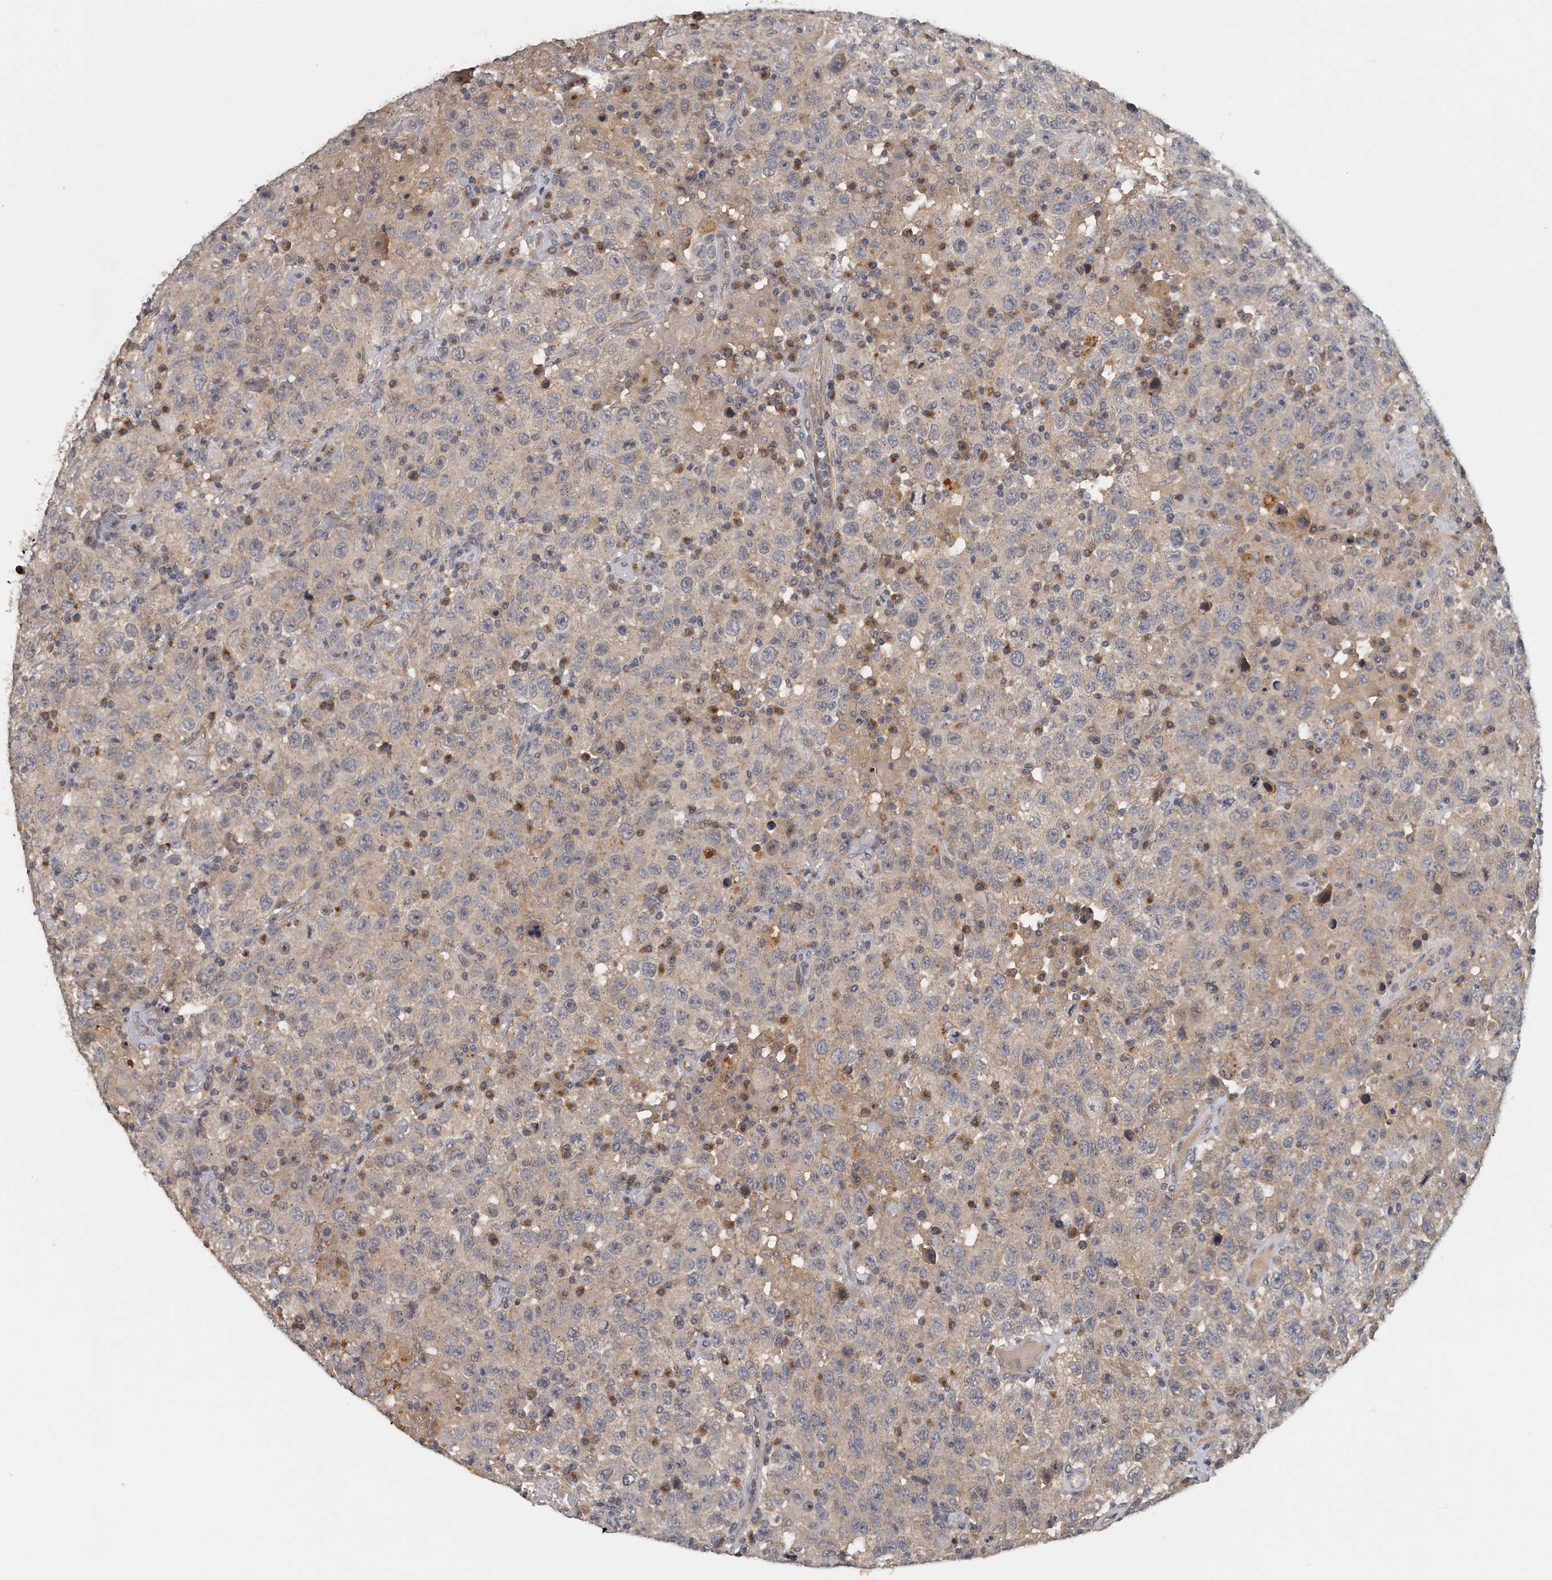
{"staining": {"intensity": "weak", "quantity": "<25%", "location": "cytoplasmic/membranous"}, "tissue": "testis cancer", "cell_type": "Tumor cells", "image_type": "cancer", "snomed": [{"axis": "morphology", "description": "Seminoma, NOS"}, {"axis": "topography", "description": "Testis"}], "caption": "The histopathology image reveals no staining of tumor cells in testis cancer (seminoma).", "gene": "TRAPPC14", "patient": {"sex": "male", "age": 41}}